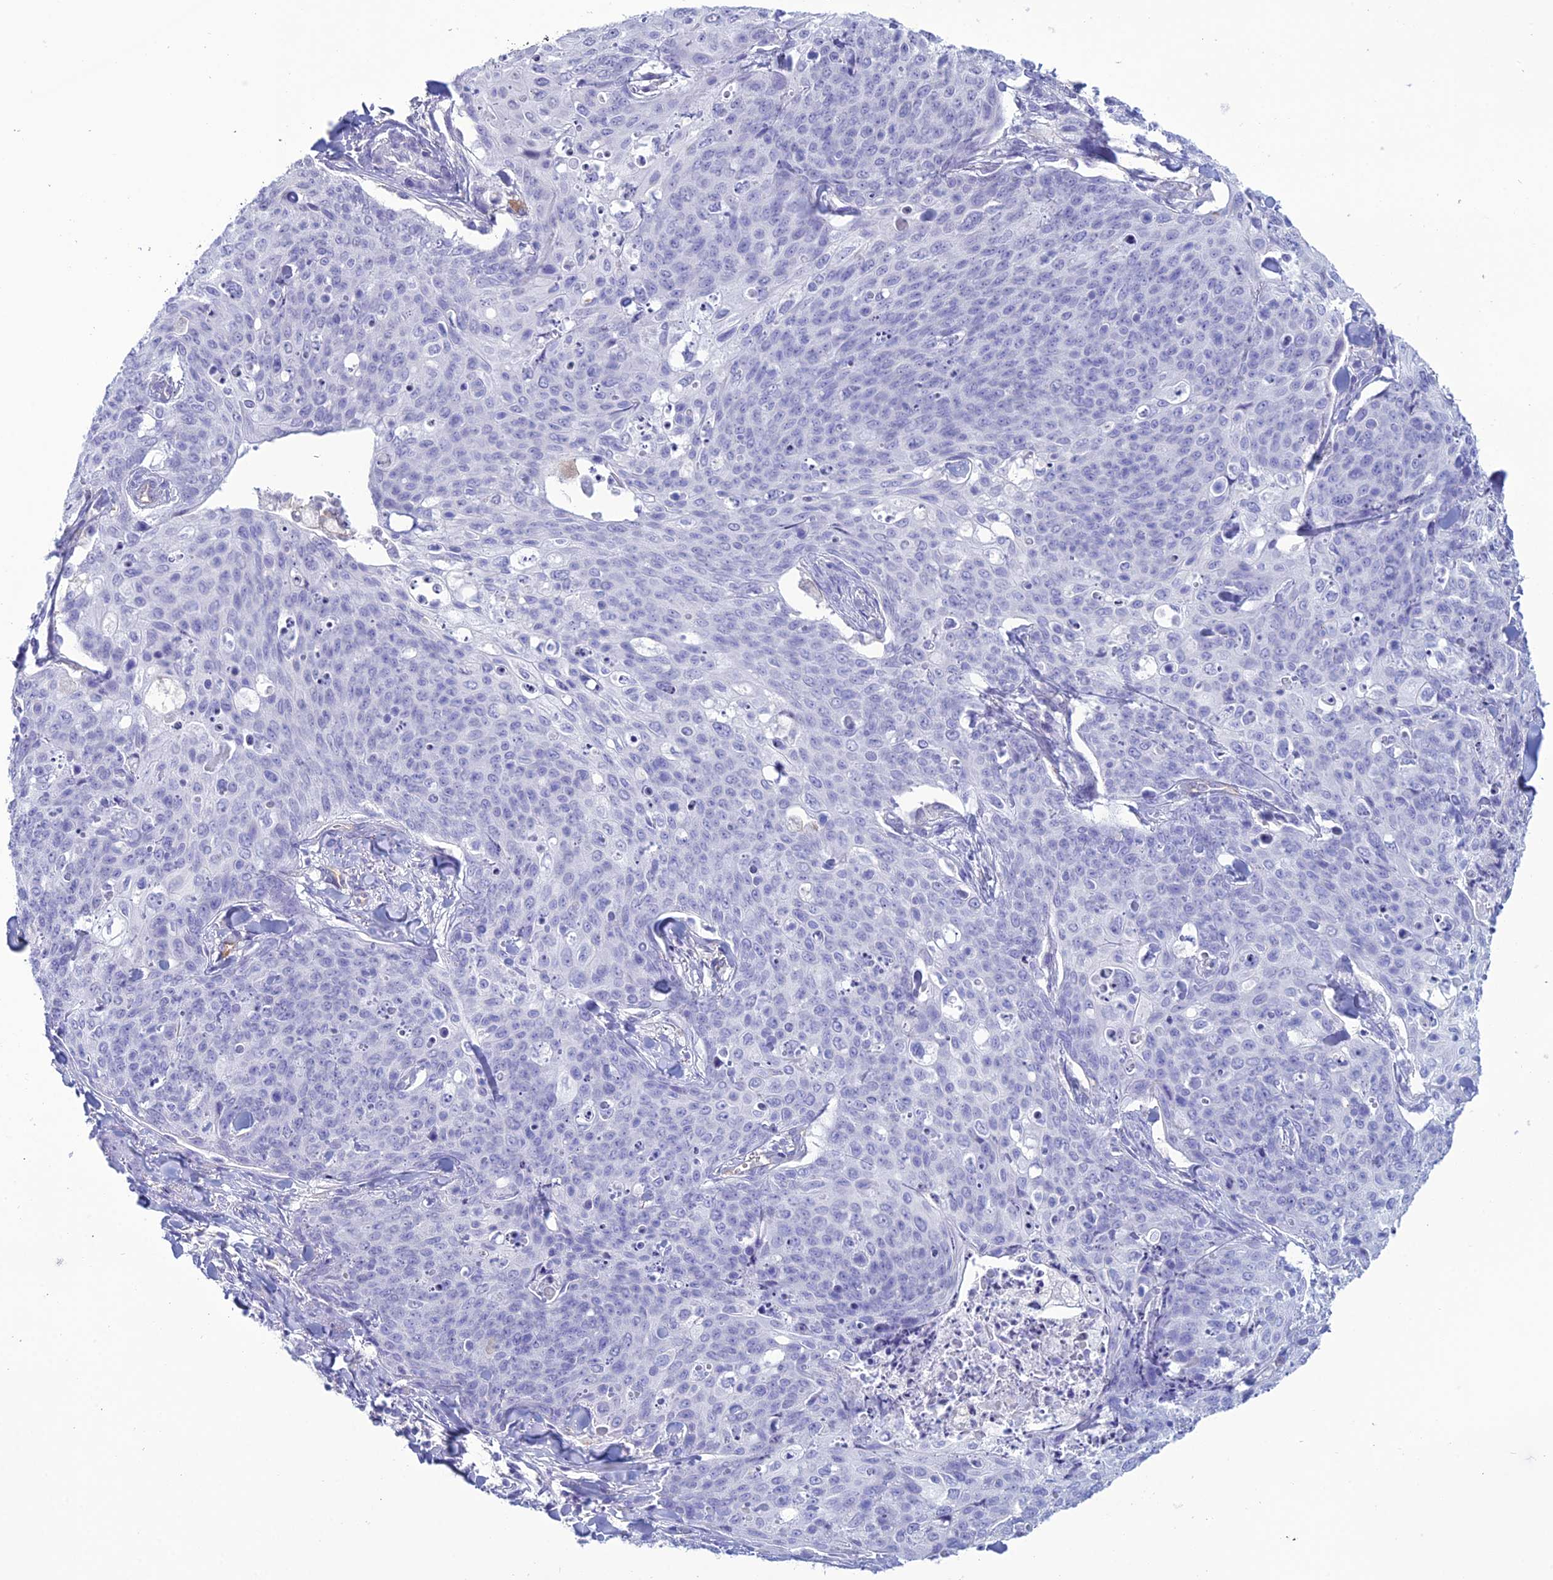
{"staining": {"intensity": "negative", "quantity": "none", "location": "none"}, "tissue": "skin cancer", "cell_type": "Tumor cells", "image_type": "cancer", "snomed": [{"axis": "morphology", "description": "Squamous cell carcinoma, NOS"}, {"axis": "topography", "description": "Skin"}, {"axis": "topography", "description": "Vulva"}], "caption": "There is no significant staining in tumor cells of skin cancer (squamous cell carcinoma).", "gene": "ACE", "patient": {"sex": "female", "age": 85}}